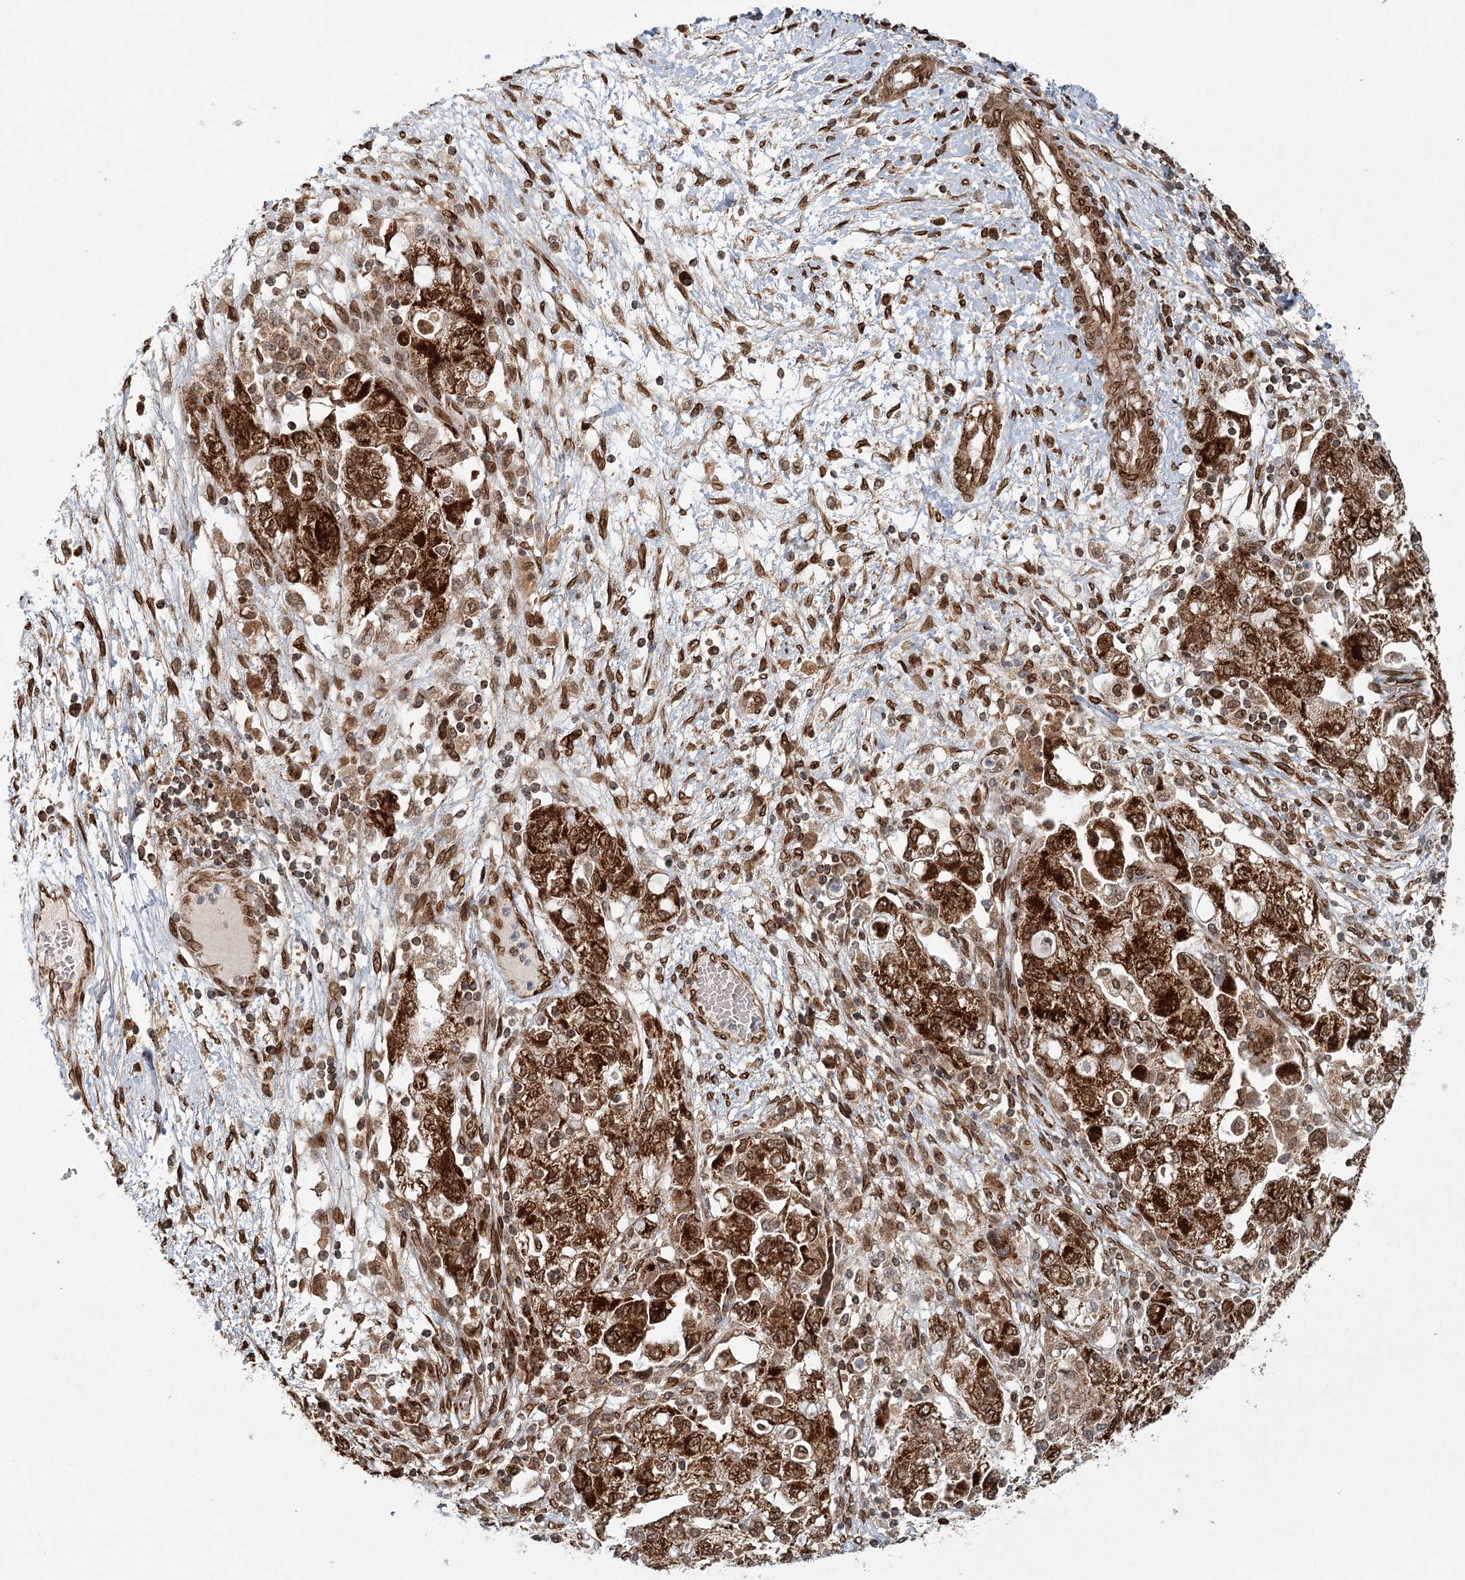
{"staining": {"intensity": "strong", "quantity": ">75%", "location": "cytoplasmic/membranous"}, "tissue": "ovarian cancer", "cell_type": "Tumor cells", "image_type": "cancer", "snomed": [{"axis": "morphology", "description": "Carcinoma, NOS"}, {"axis": "morphology", "description": "Cystadenocarcinoma, serous, NOS"}, {"axis": "topography", "description": "Ovary"}], "caption": "Tumor cells exhibit high levels of strong cytoplasmic/membranous staining in approximately >75% of cells in human ovarian cancer. The staining was performed using DAB, with brown indicating positive protein expression. Nuclei are stained blue with hematoxylin.", "gene": "BCKDHA", "patient": {"sex": "female", "age": 69}}